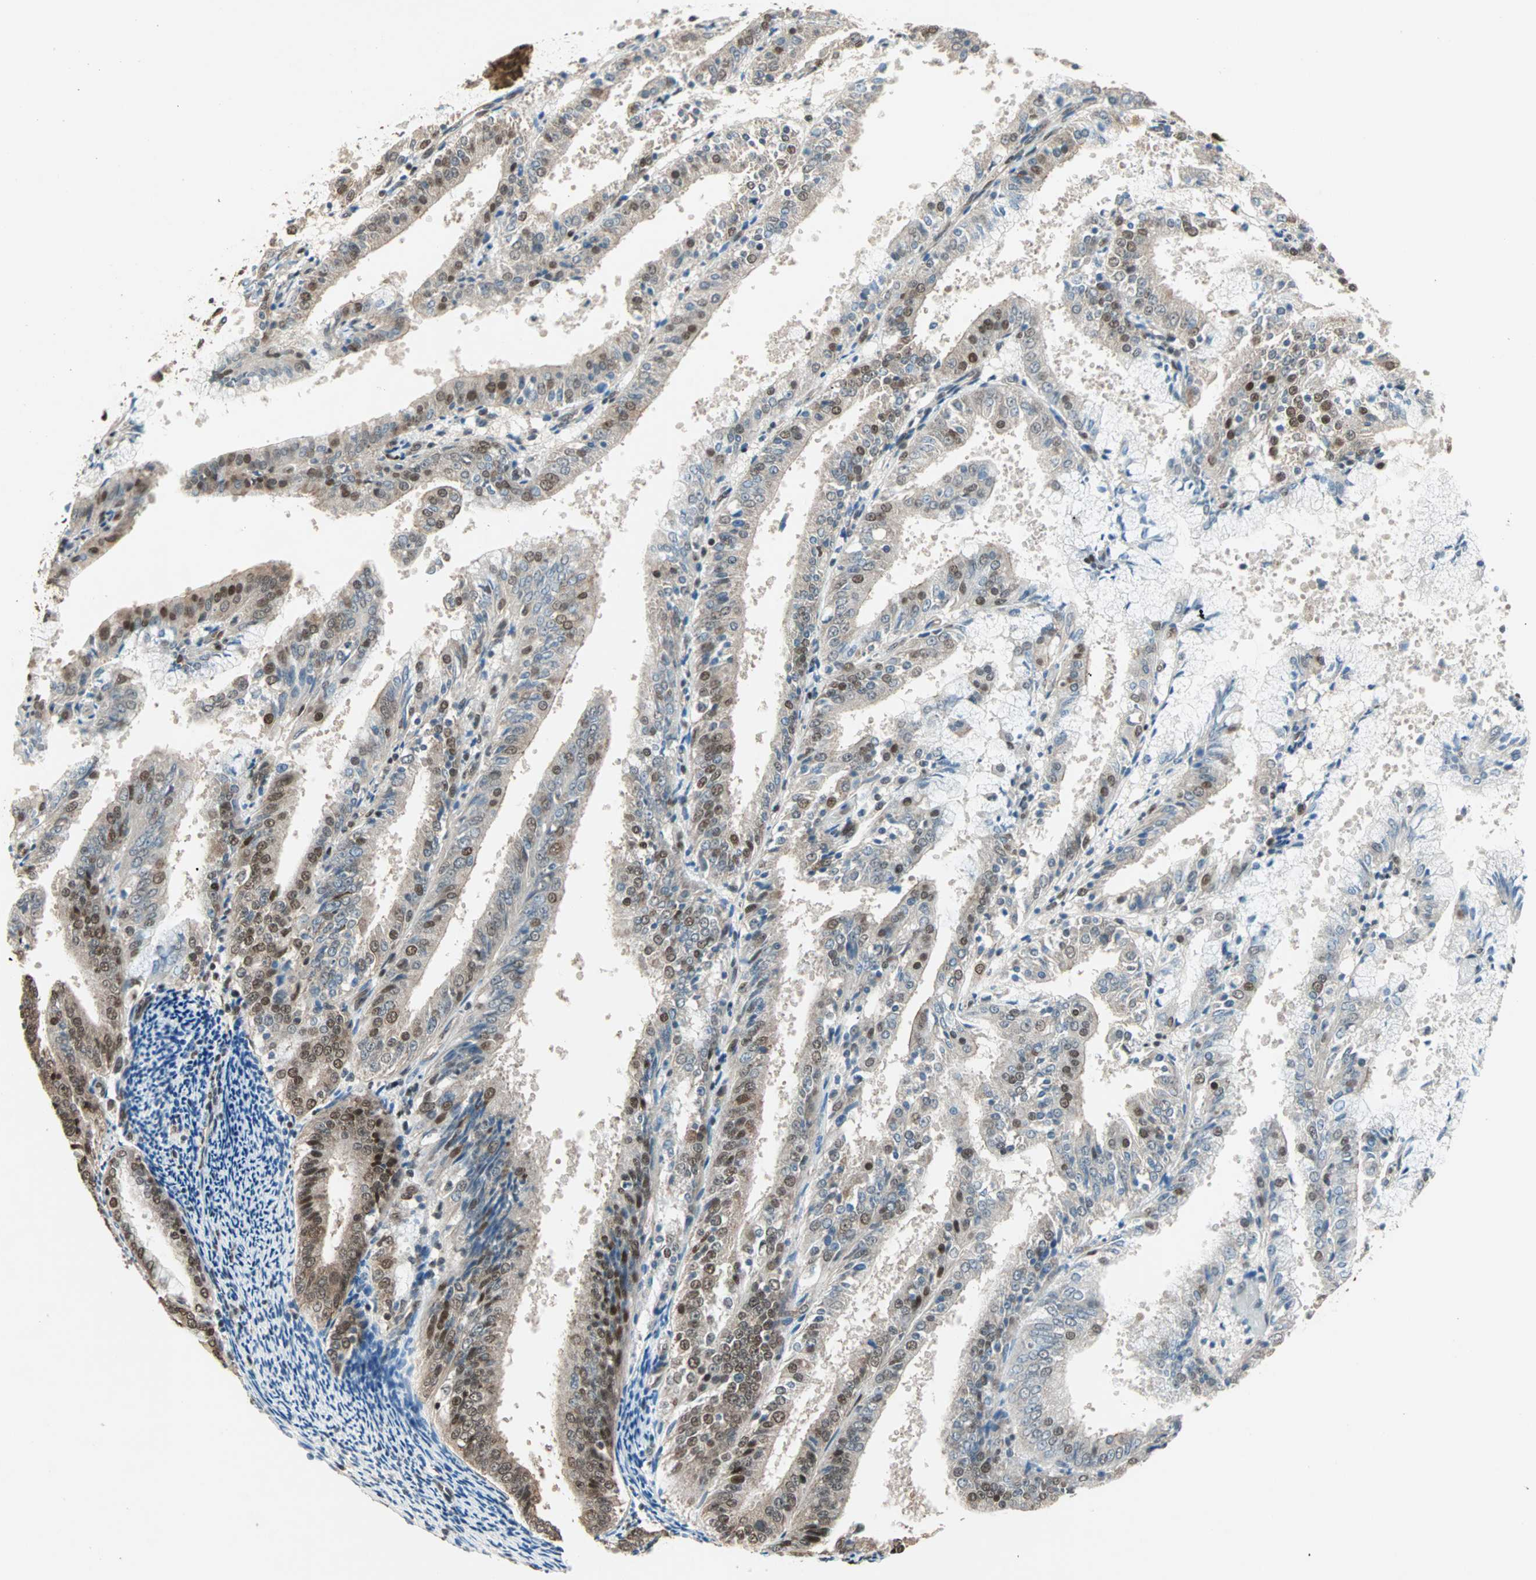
{"staining": {"intensity": "moderate", "quantity": "25%-75%", "location": "nuclear"}, "tissue": "endometrial cancer", "cell_type": "Tumor cells", "image_type": "cancer", "snomed": [{"axis": "morphology", "description": "Adenocarcinoma, NOS"}, {"axis": "topography", "description": "Endometrium"}], "caption": "Human adenocarcinoma (endometrial) stained with a brown dye demonstrates moderate nuclear positive positivity in about 25%-75% of tumor cells.", "gene": "DAZAP1", "patient": {"sex": "female", "age": 63}}